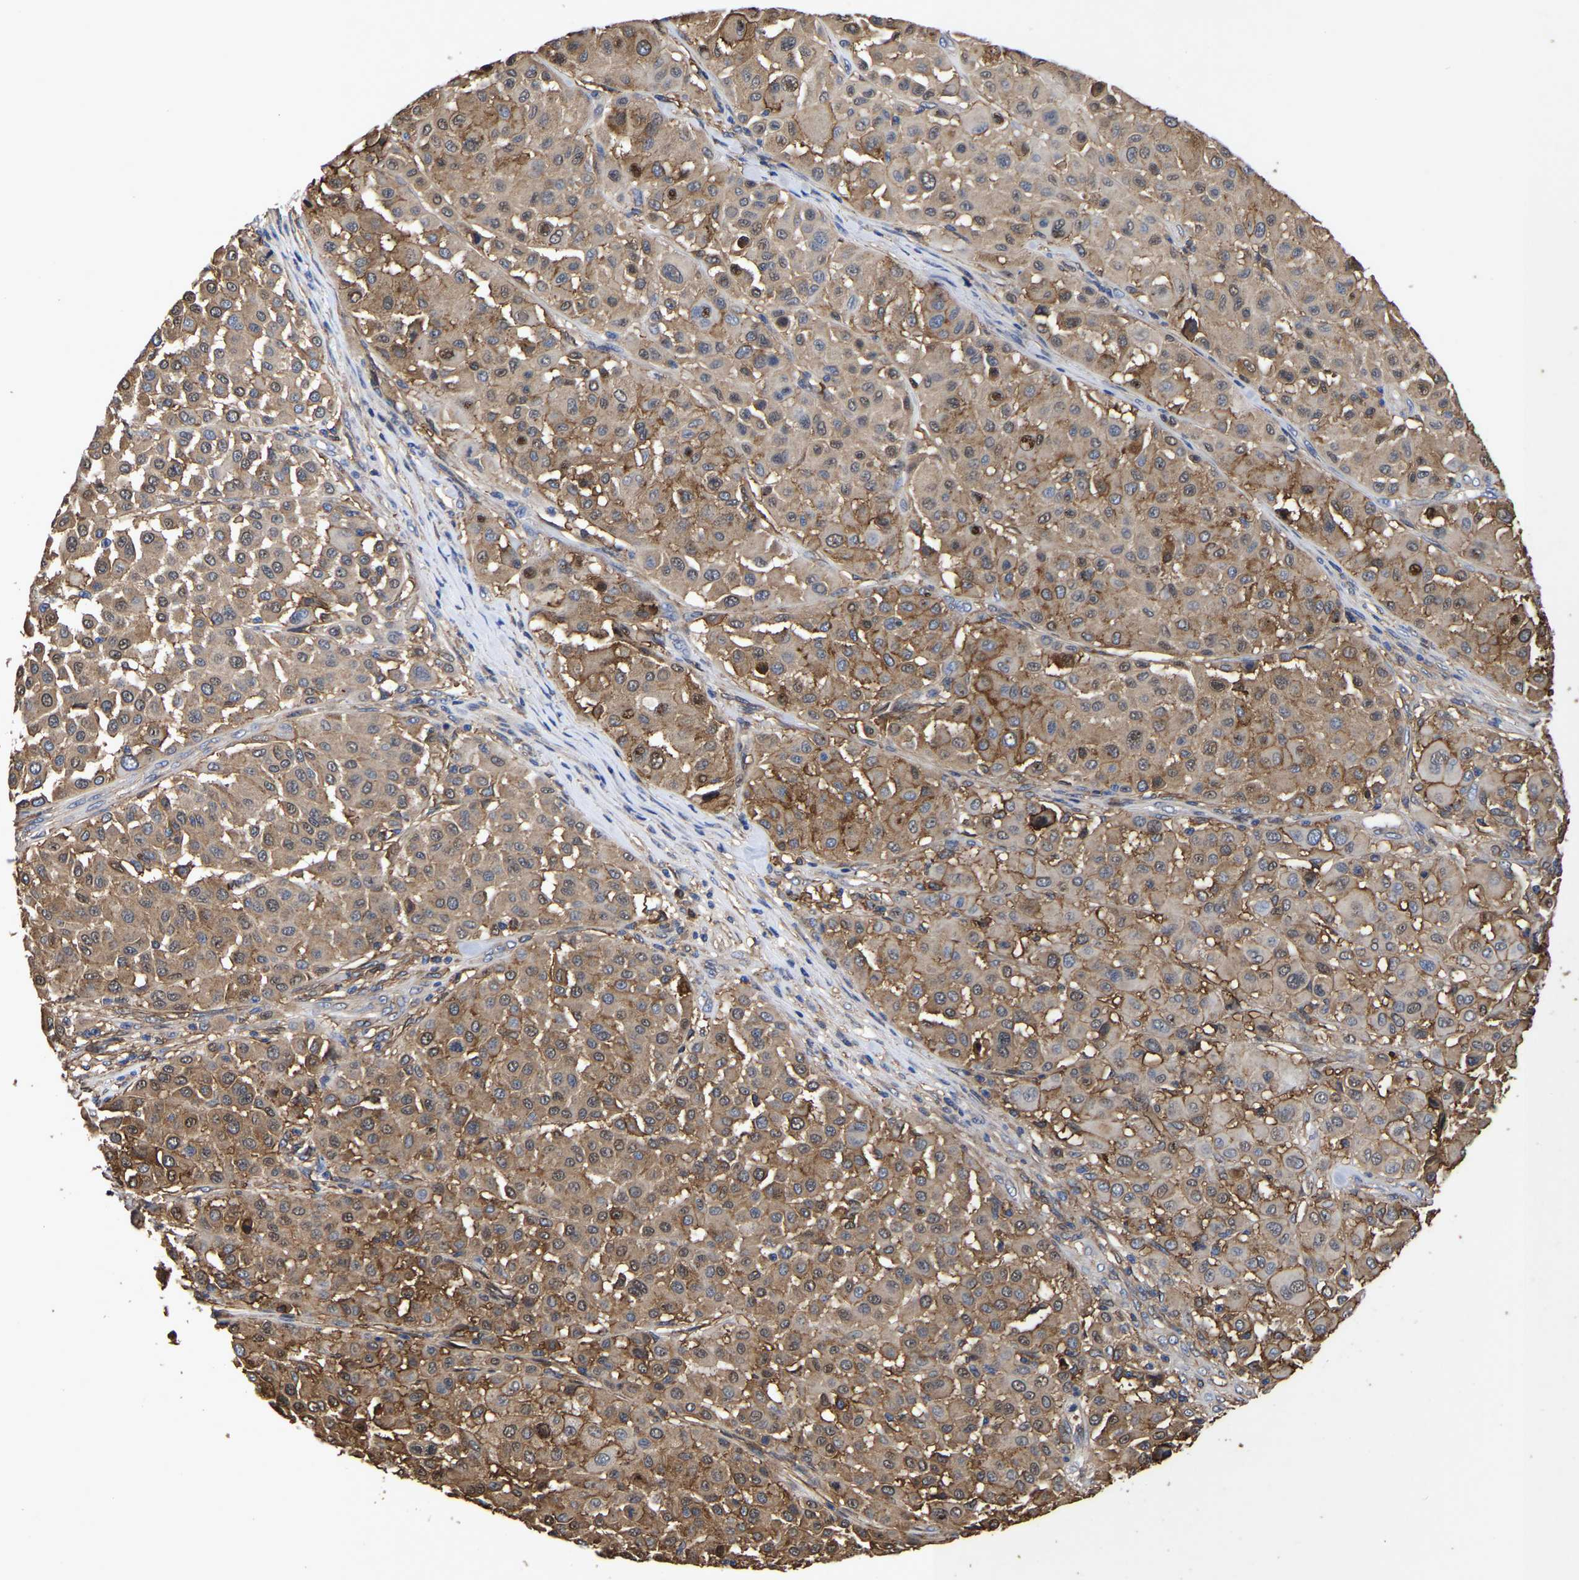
{"staining": {"intensity": "moderate", "quantity": ">75%", "location": "cytoplasmic/membranous,nuclear"}, "tissue": "melanoma", "cell_type": "Tumor cells", "image_type": "cancer", "snomed": [{"axis": "morphology", "description": "Malignant melanoma, Metastatic site"}, {"axis": "topography", "description": "Soft tissue"}], "caption": "Immunohistochemical staining of human malignant melanoma (metastatic site) reveals moderate cytoplasmic/membranous and nuclear protein positivity in approximately >75% of tumor cells.", "gene": "LIF", "patient": {"sex": "male", "age": 41}}